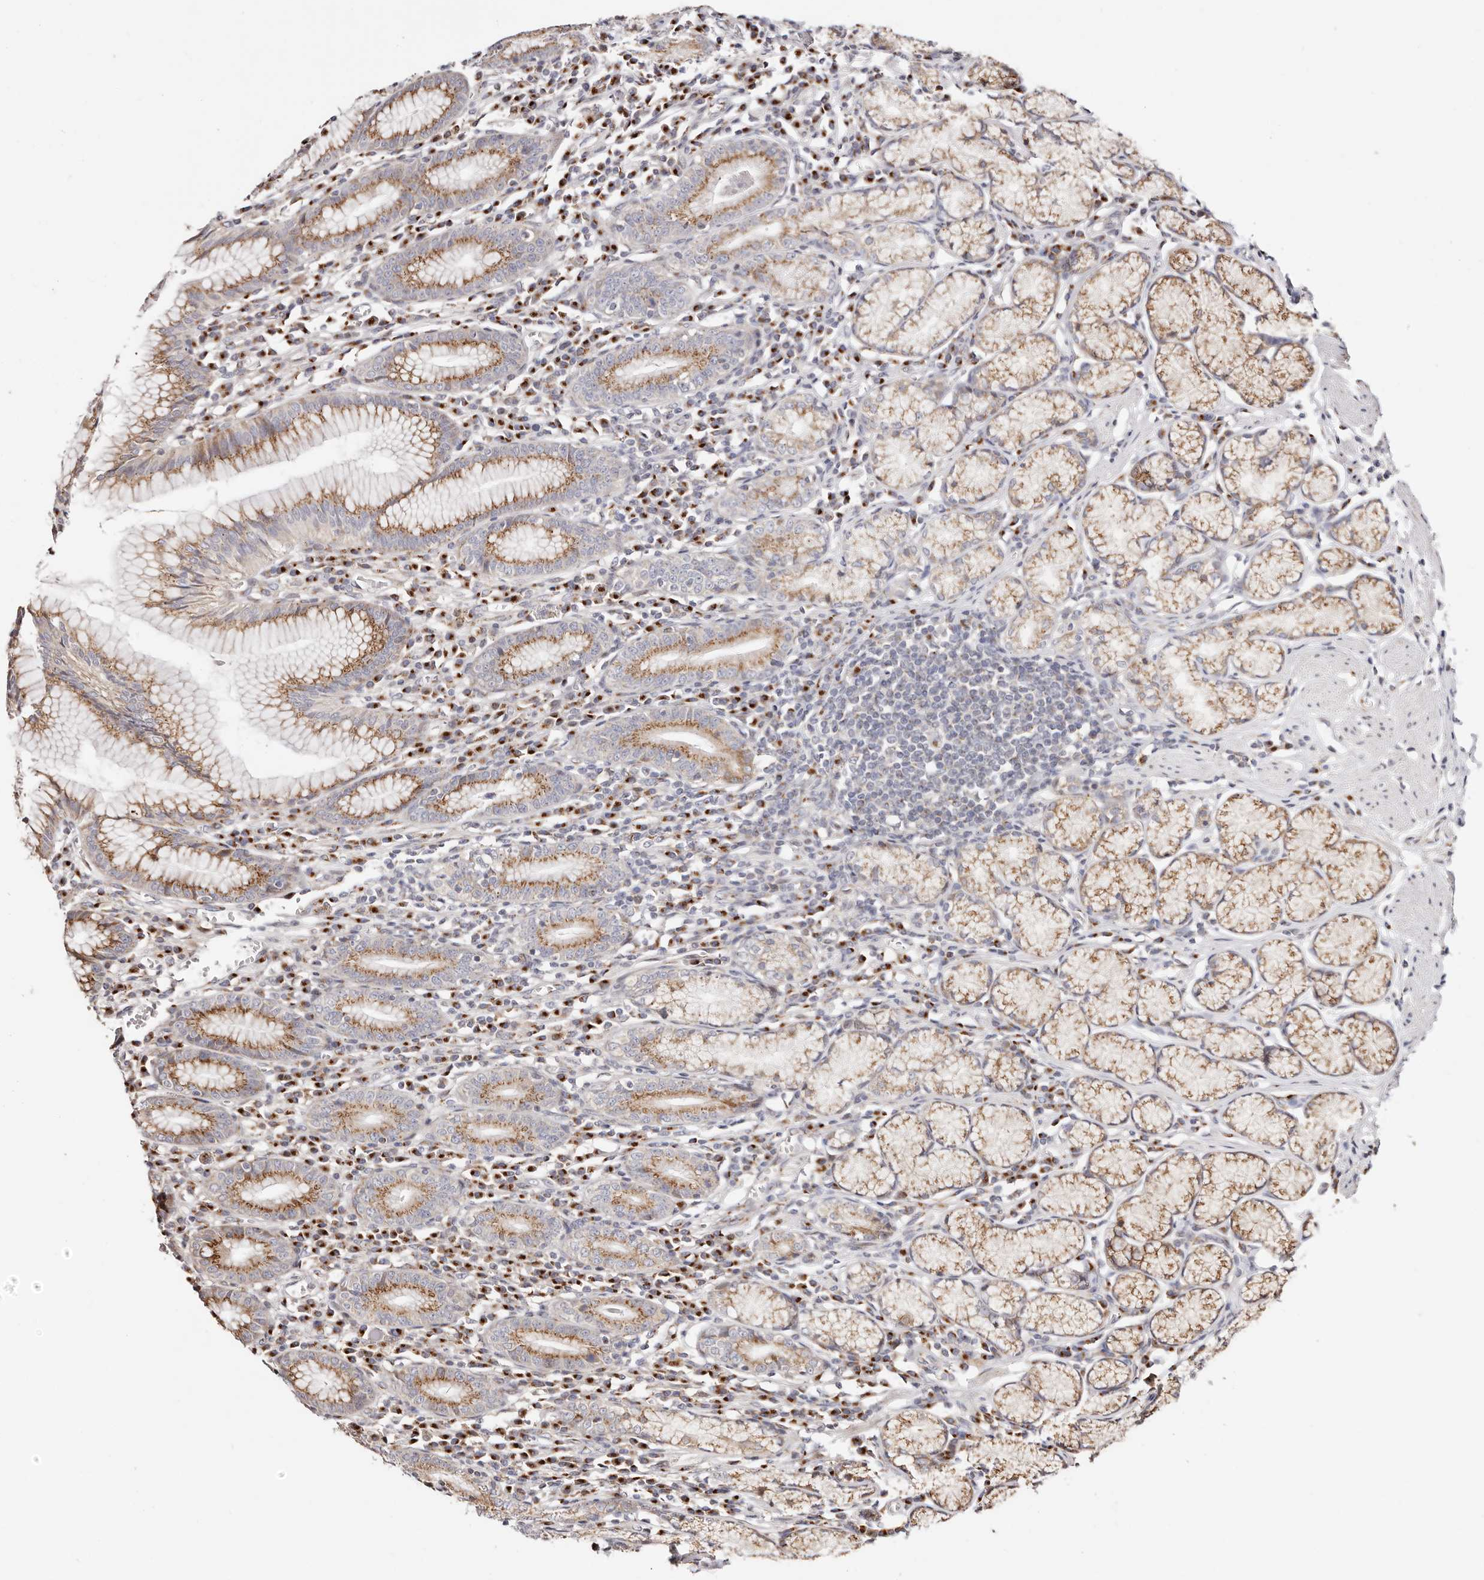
{"staining": {"intensity": "strong", "quantity": ">75%", "location": "cytoplasmic/membranous"}, "tissue": "stomach", "cell_type": "Glandular cells", "image_type": "normal", "snomed": [{"axis": "morphology", "description": "Normal tissue, NOS"}, {"axis": "topography", "description": "Stomach"}], "caption": "DAB (3,3'-diaminobenzidine) immunohistochemical staining of unremarkable stomach shows strong cytoplasmic/membranous protein positivity in about >75% of glandular cells.", "gene": "MAPK6", "patient": {"sex": "male", "age": 55}}